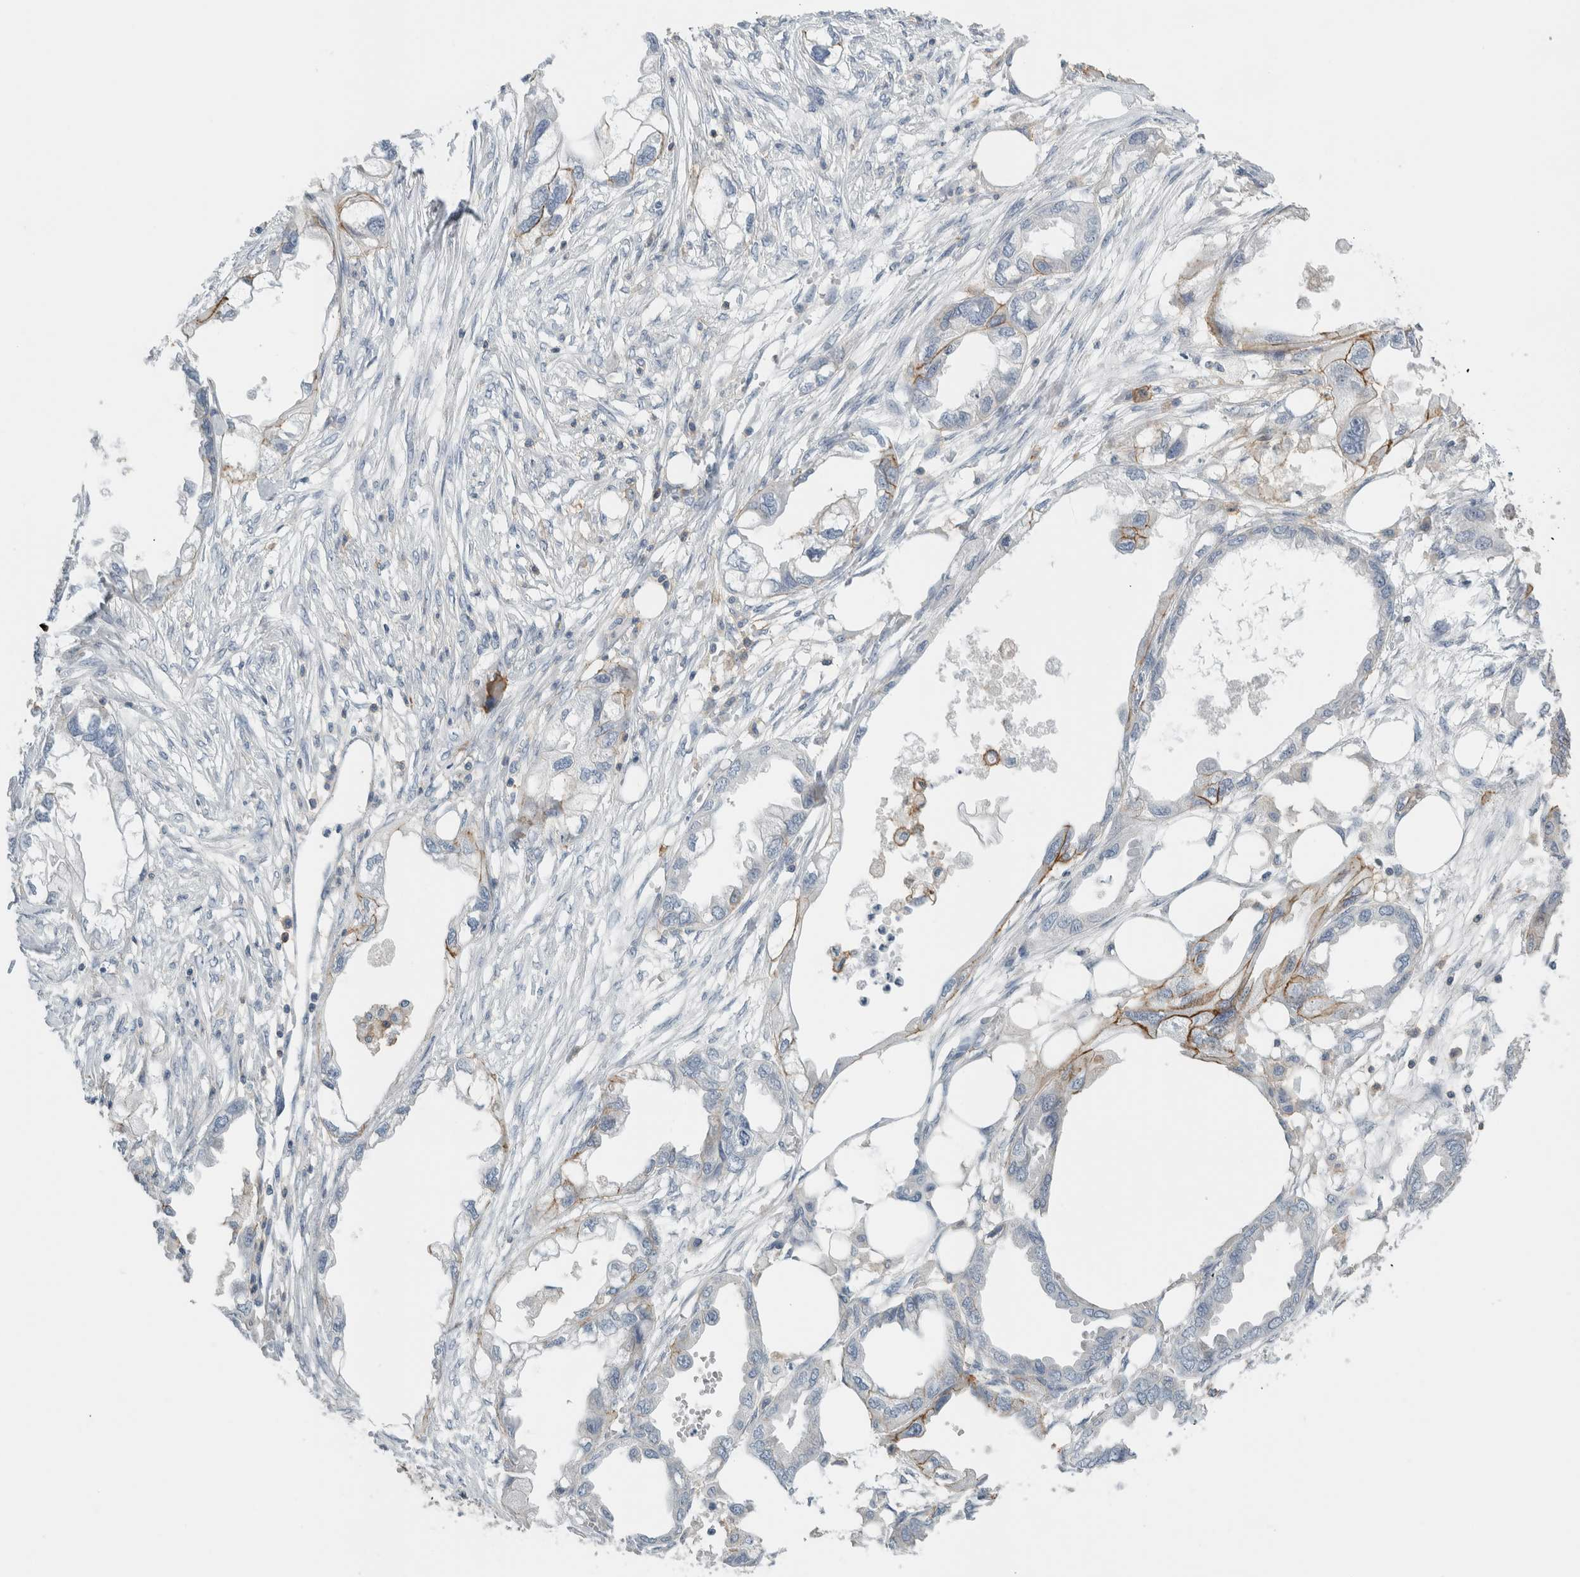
{"staining": {"intensity": "moderate", "quantity": "<25%", "location": "cytoplasmic/membranous"}, "tissue": "endometrial cancer", "cell_type": "Tumor cells", "image_type": "cancer", "snomed": [{"axis": "morphology", "description": "Adenocarcinoma, NOS"}, {"axis": "morphology", "description": "Adenocarcinoma, metastatic, NOS"}, {"axis": "topography", "description": "Adipose tissue"}, {"axis": "topography", "description": "Endometrium"}], "caption": "Immunohistochemical staining of endometrial adenocarcinoma shows low levels of moderate cytoplasmic/membranous protein positivity in approximately <25% of tumor cells. The protein is shown in brown color, while the nuclei are stained blue.", "gene": "ERCC6L2", "patient": {"sex": "female", "age": 67}}